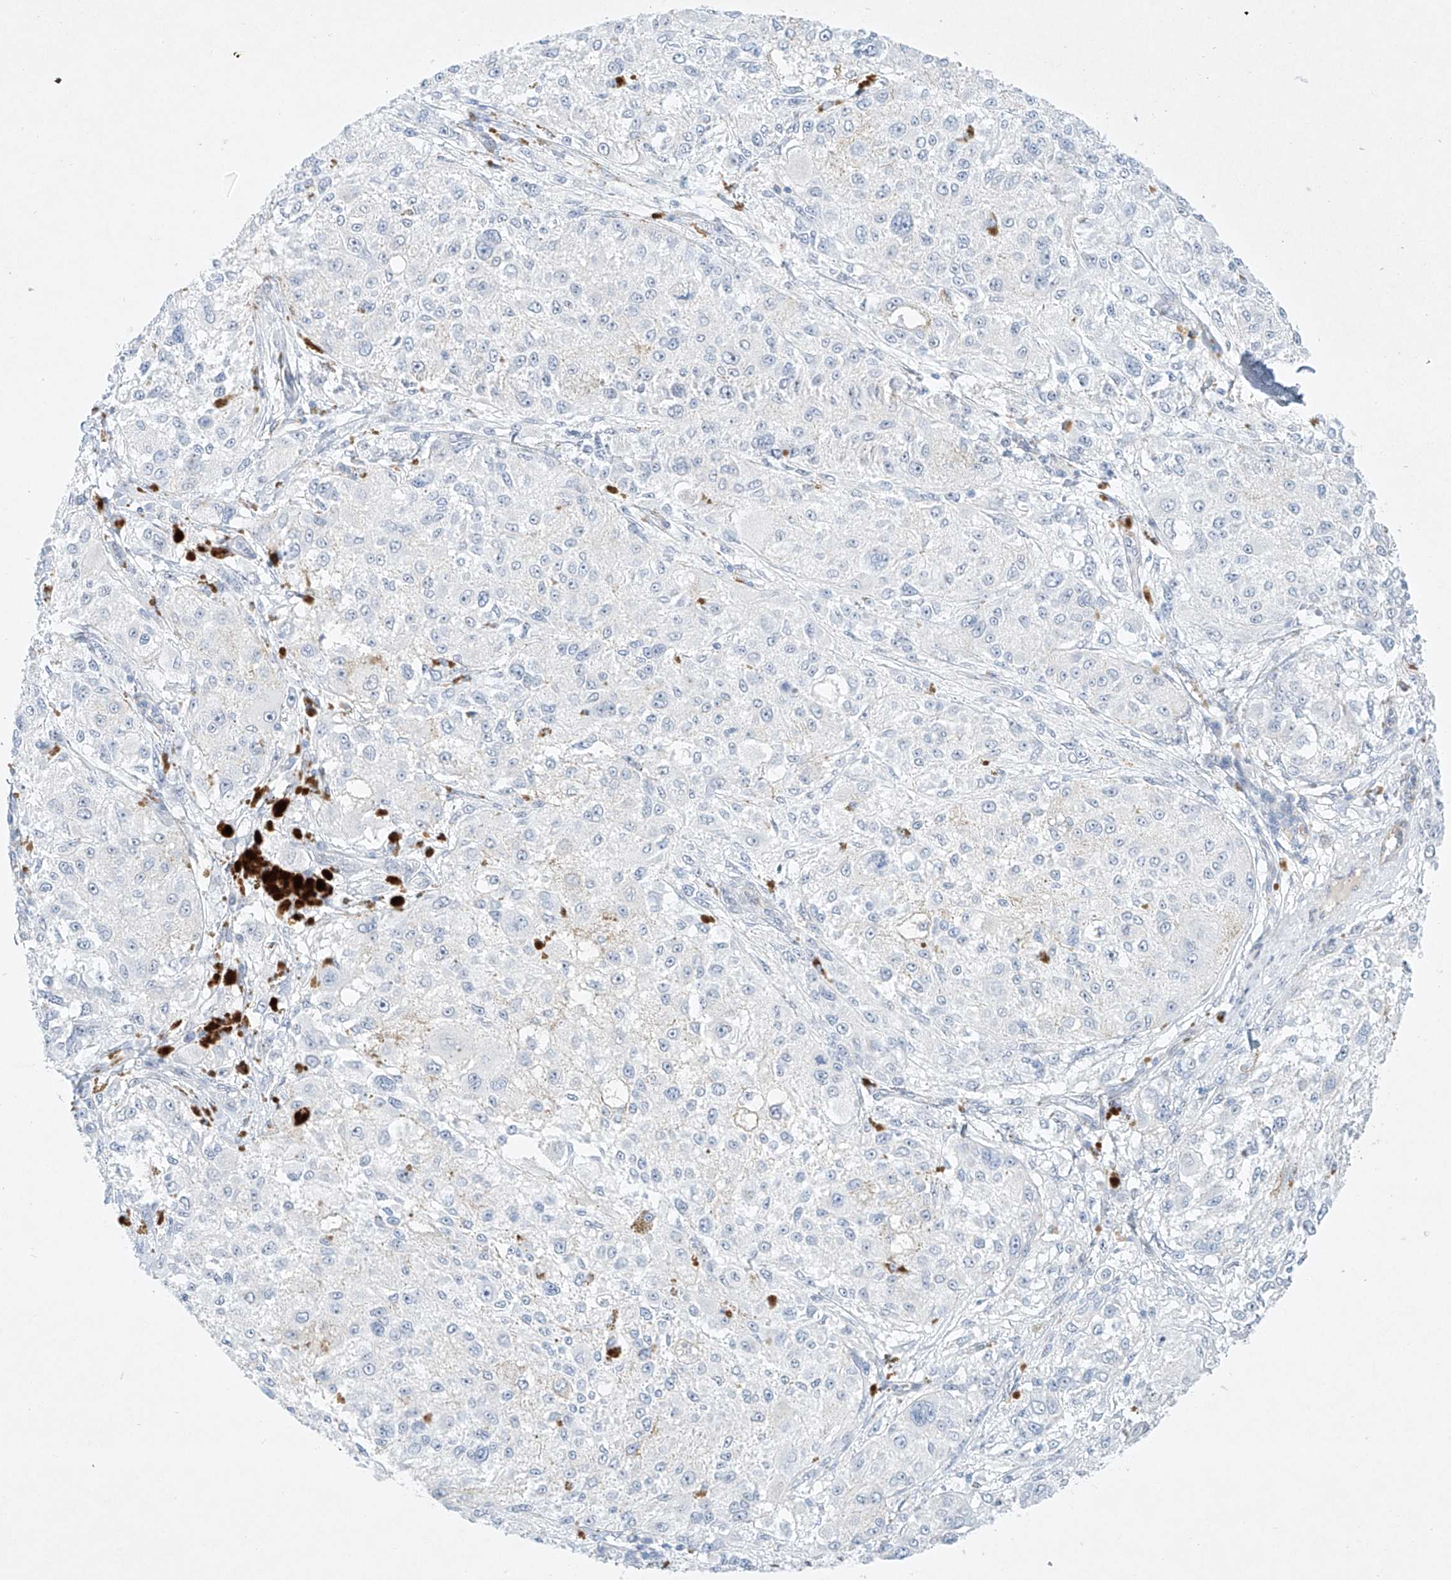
{"staining": {"intensity": "negative", "quantity": "none", "location": "none"}, "tissue": "melanoma", "cell_type": "Tumor cells", "image_type": "cancer", "snomed": [{"axis": "morphology", "description": "Necrosis, NOS"}, {"axis": "morphology", "description": "Malignant melanoma, NOS"}, {"axis": "topography", "description": "Skin"}], "caption": "A micrograph of human melanoma is negative for staining in tumor cells.", "gene": "REEP2", "patient": {"sex": "female", "age": 87}}